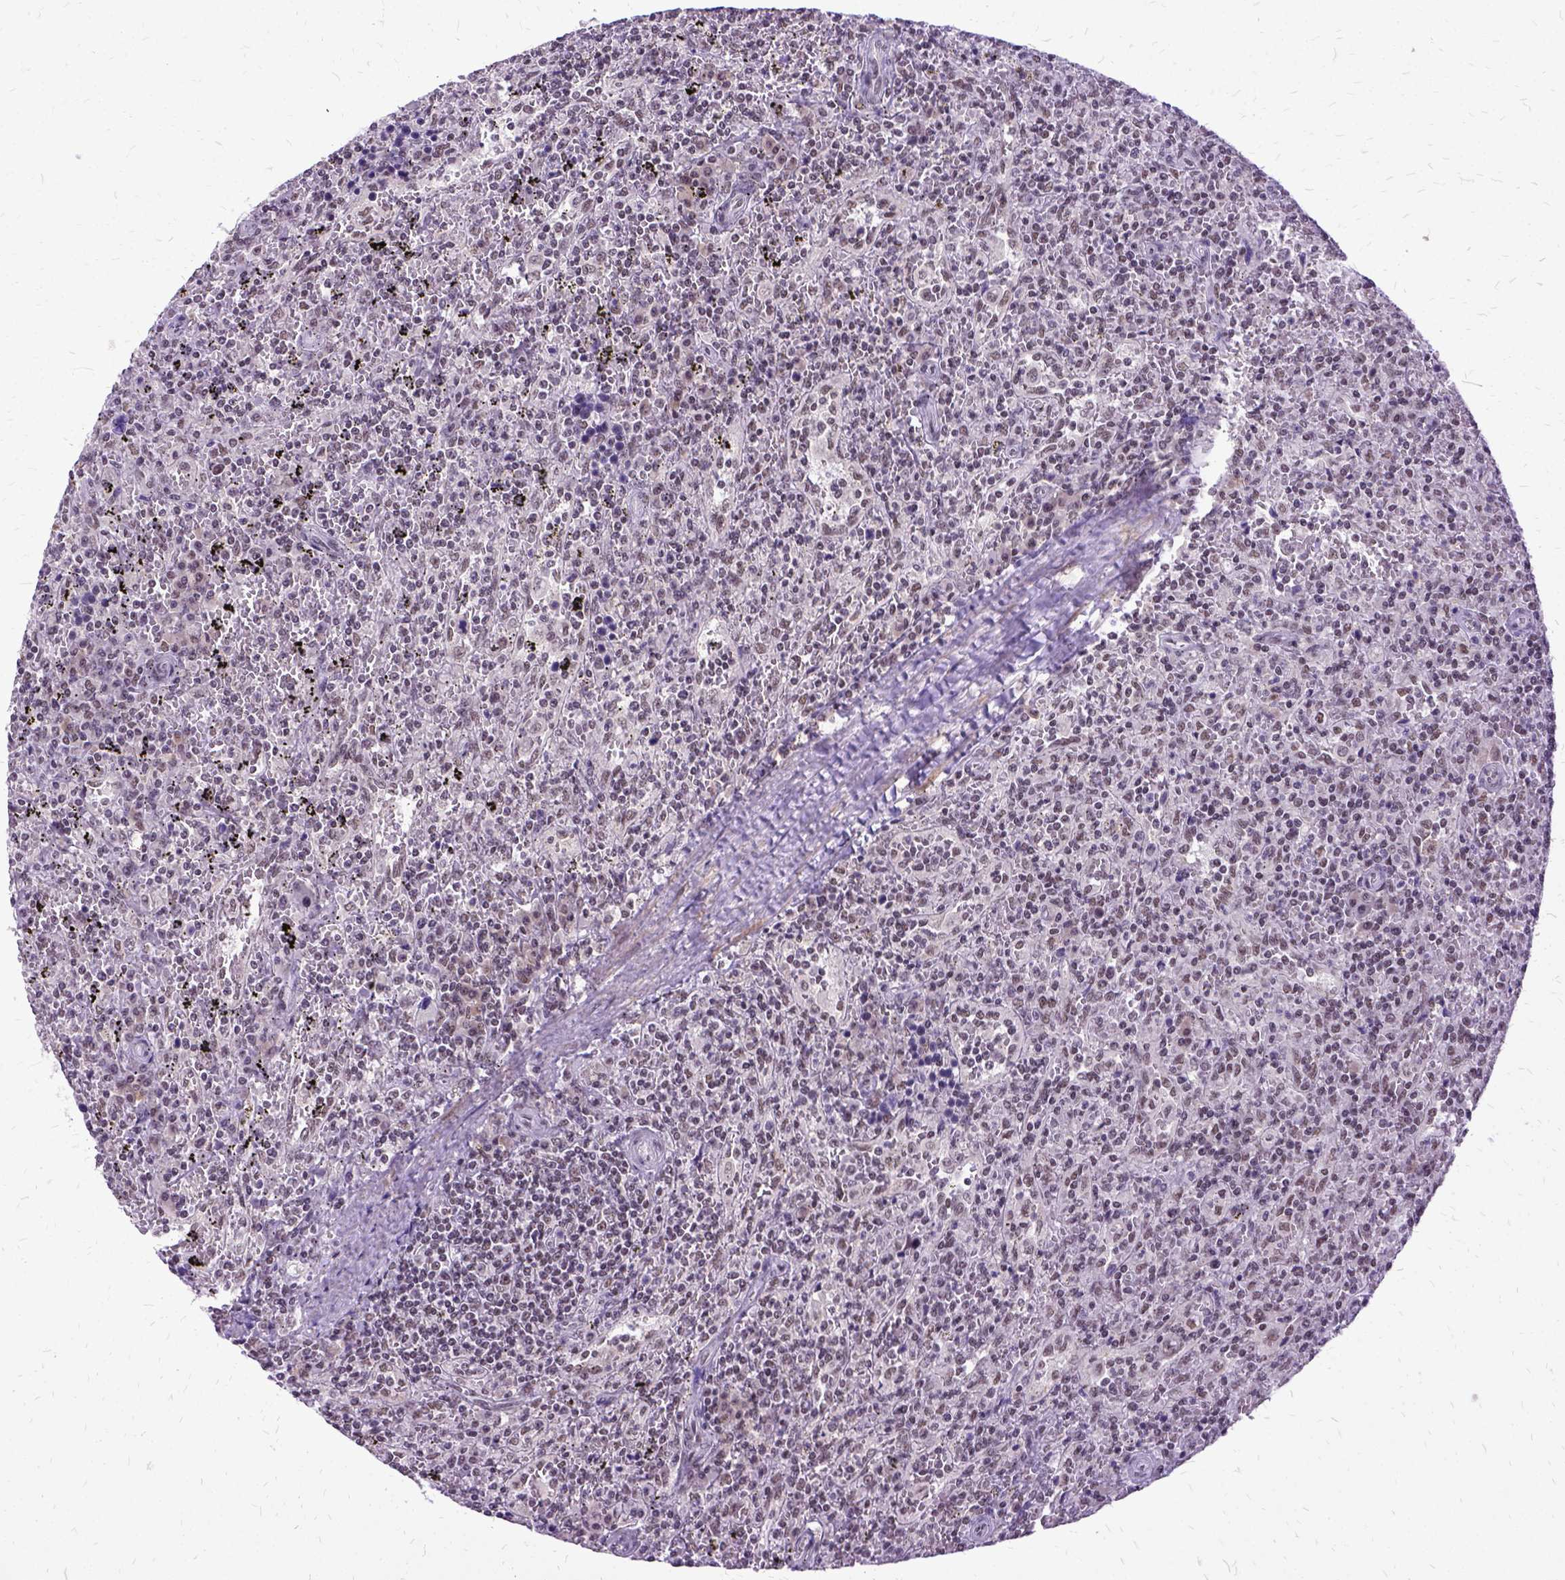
{"staining": {"intensity": "weak", "quantity": ">75%", "location": "nuclear"}, "tissue": "lymphoma", "cell_type": "Tumor cells", "image_type": "cancer", "snomed": [{"axis": "morphology", "description": "Malignant lymphoma, non-Hodgkin's type, Low grade"}, {"axis": "topography", "description": "Spleen"}], "caption": "Human lymphoma stained with a protein marker exhibits weak staining in tumor cells.", "gene": "SETD1A", "patient": {"sex": "male", "age": 62}}